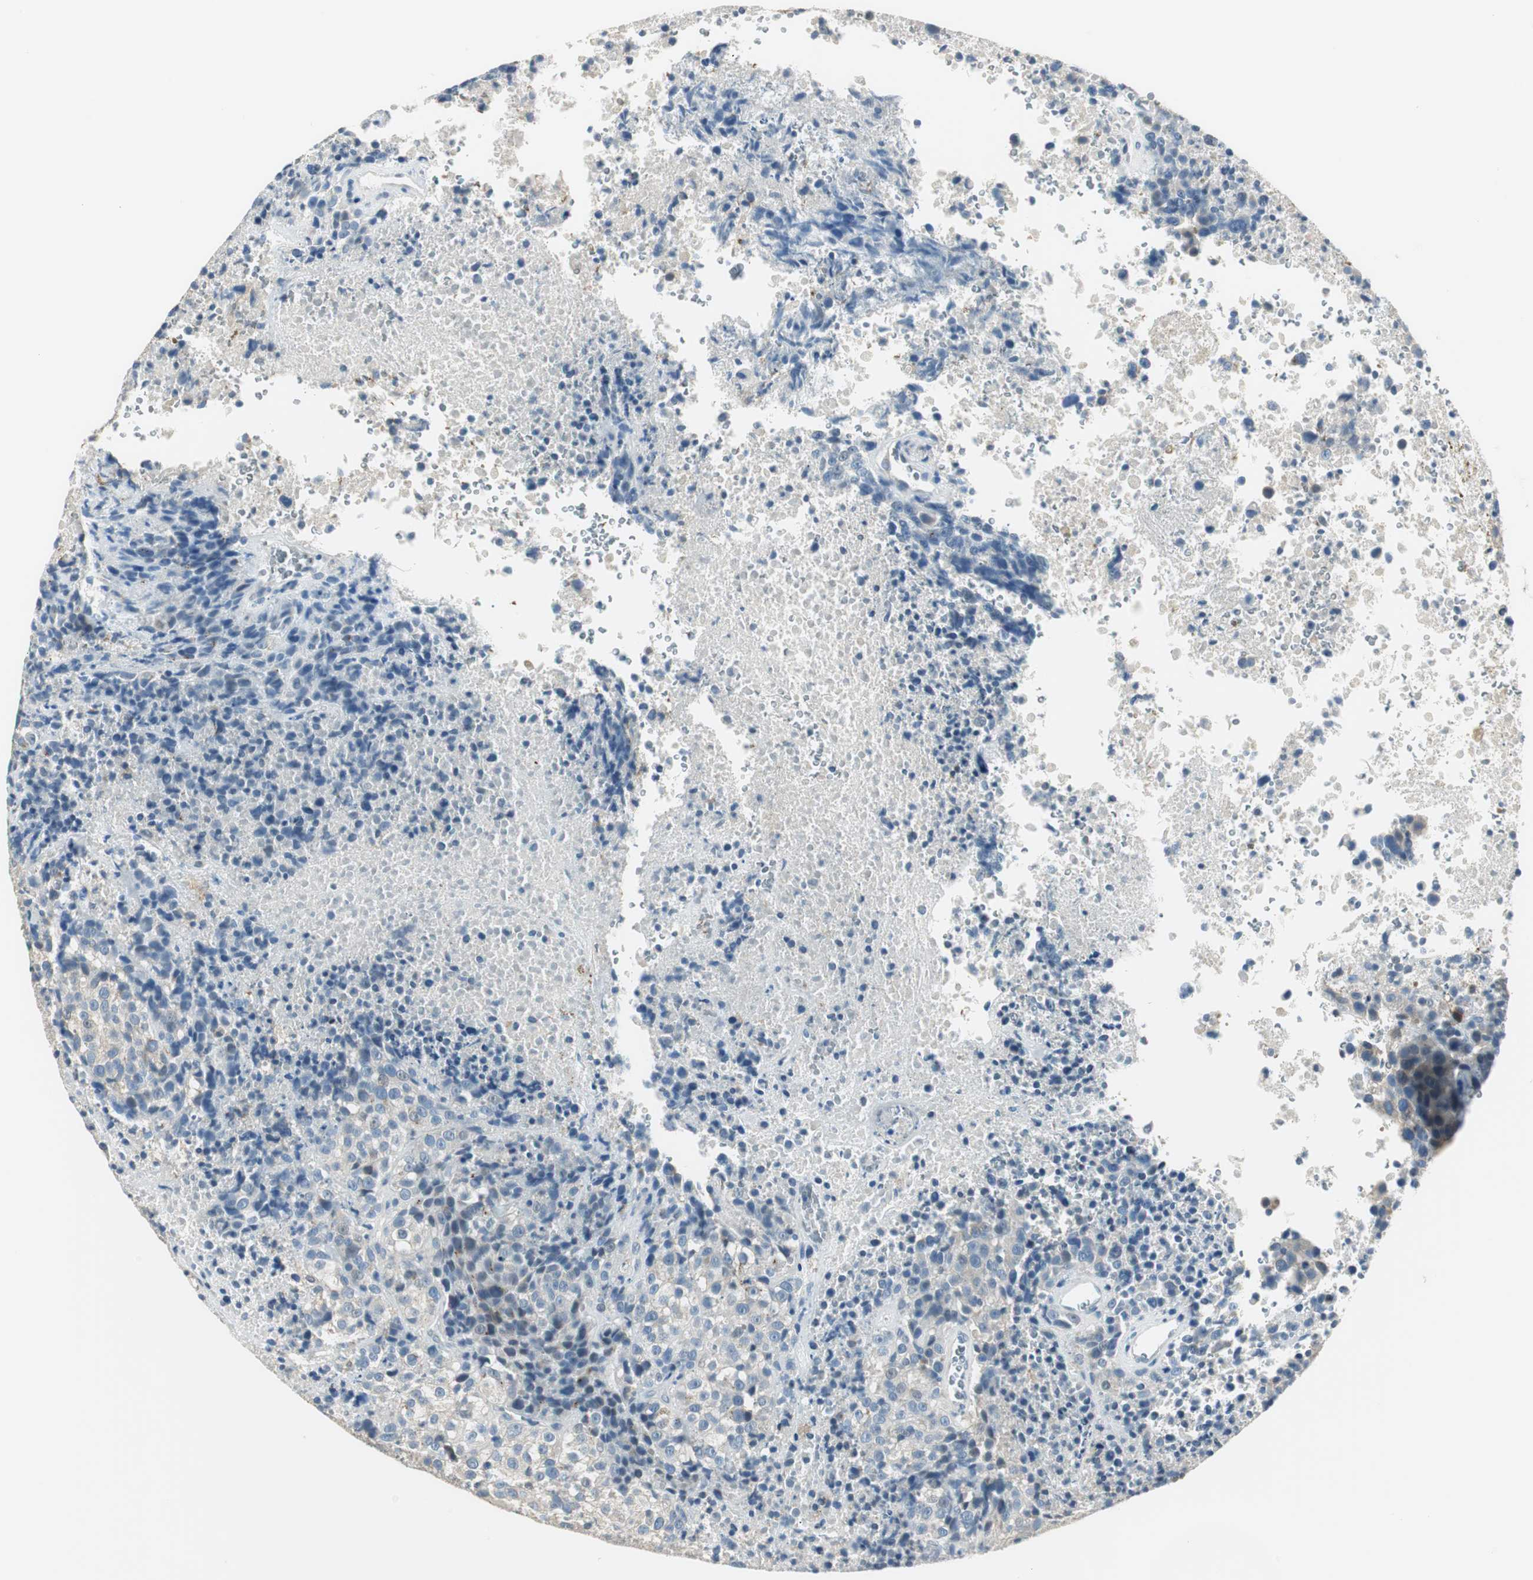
{"staining": {"intensity": "negative", "quantity": "none", "location": "none"}, "tissue": "melanoma", "cell_type": "Tumor cells", "image_type": "cancer", "snomed": [{"axis": "morphology", "description": "Malignant melanoma, Metastatic site"}, {"axis": "topography", "description": "Cerebral cortex"}], "caption": "A histopathology image of human melanoma is negative for staining in tumor cells.", "gene": "MSTO1", "patient": {"sex": "female", "age": 52}}